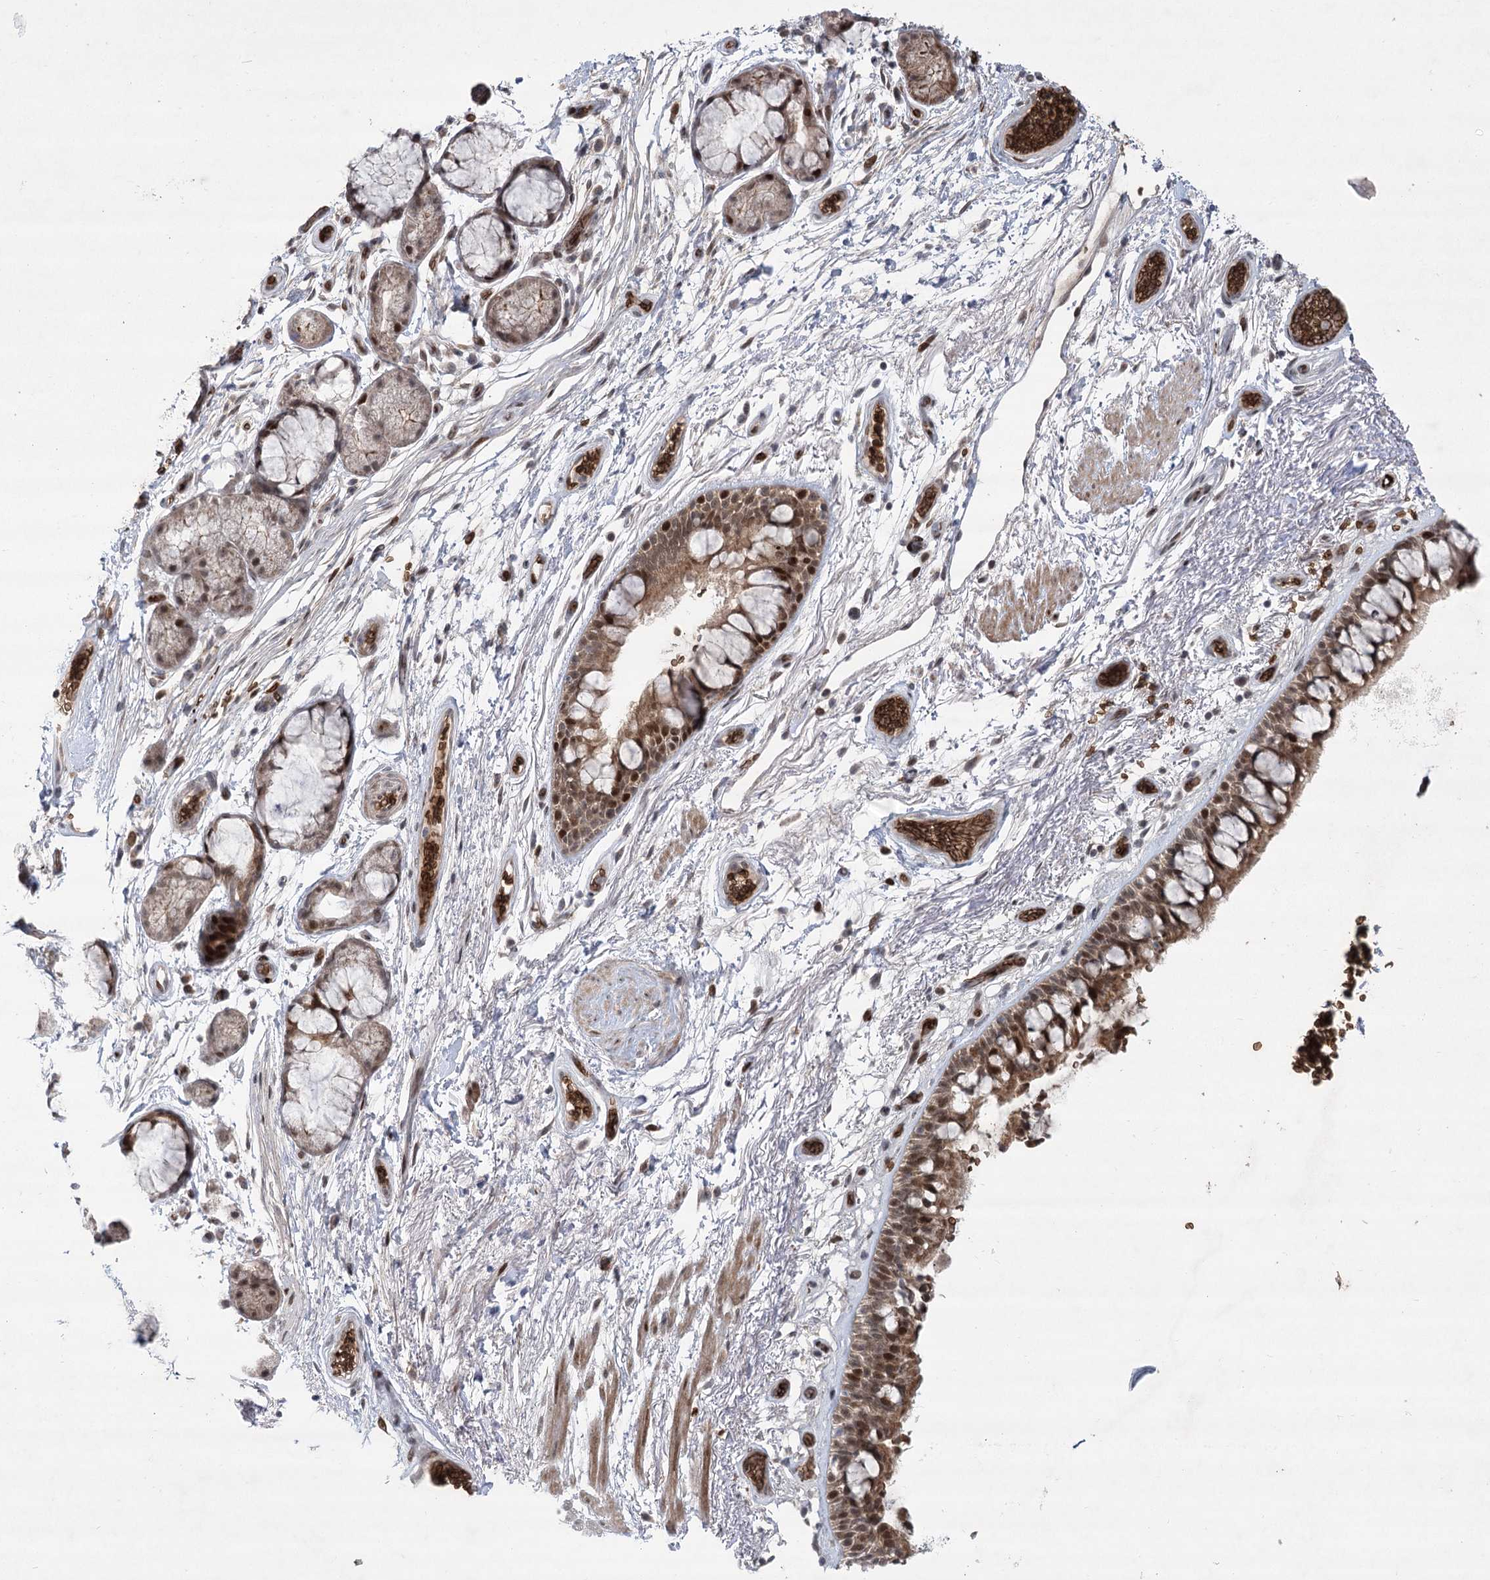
{"staining": {"intensity": "moderate", "quantity": ">75%", "location": "cytoplasmic/membranous,nuclear"}, "tissue": "bronchus", "cell_type": "Respiratory epithelial cells", "image_type": "normal", "snomed": [{"axis": "morphology", "description": "Normal tissue, NOS"}, {"axis": "topography", "description": "Bronchus"}], "caption": "A medium amount of moderate cytoplasmic/membranous,nuclear positivity is appreciated in about >75% of respiratory epithelial cells in normal bronchus. Nuclei are stained in blue.", "gene": "NSMCE4A", "patient": {"sex": "male", "age": 65}}